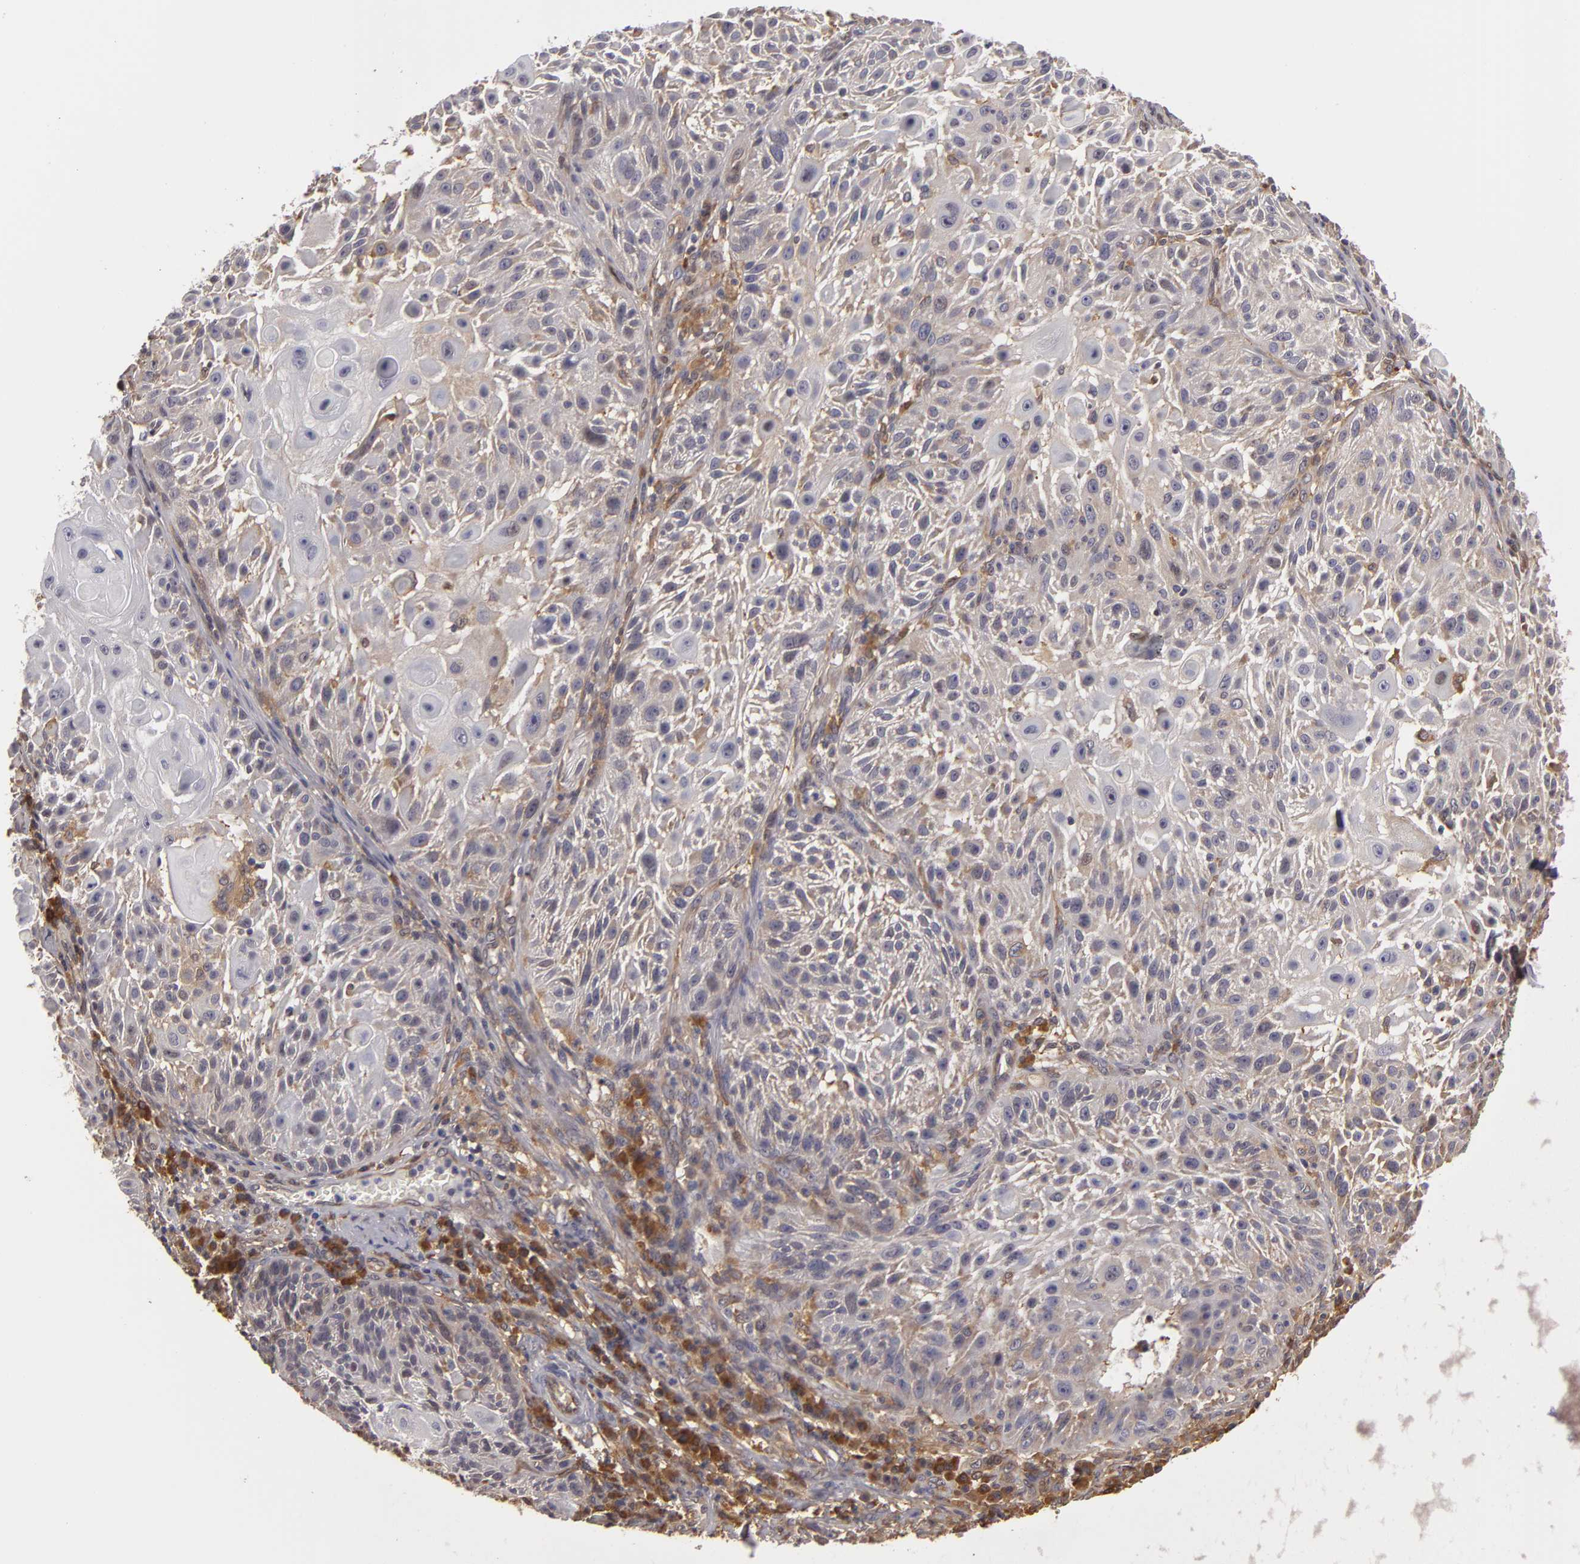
{"staining": {"intensity": "negative", "quantity": "none", "location": "none"}, "tissue": "skin cancer", "cell_type": "Tumor cells", "image_type": "cancer", "snomed": [{"axis": "morphology", "description": "Squamous cell carcinoma, NOS"}, {"axis": "topography", "description": "Skin"}], "caption": "Tumor cells are negative for protein expression in human skin cancer (squamous cell carcinoma).", "gene": "ZNF229", "patient": {"sex": "female", "age": 89}}